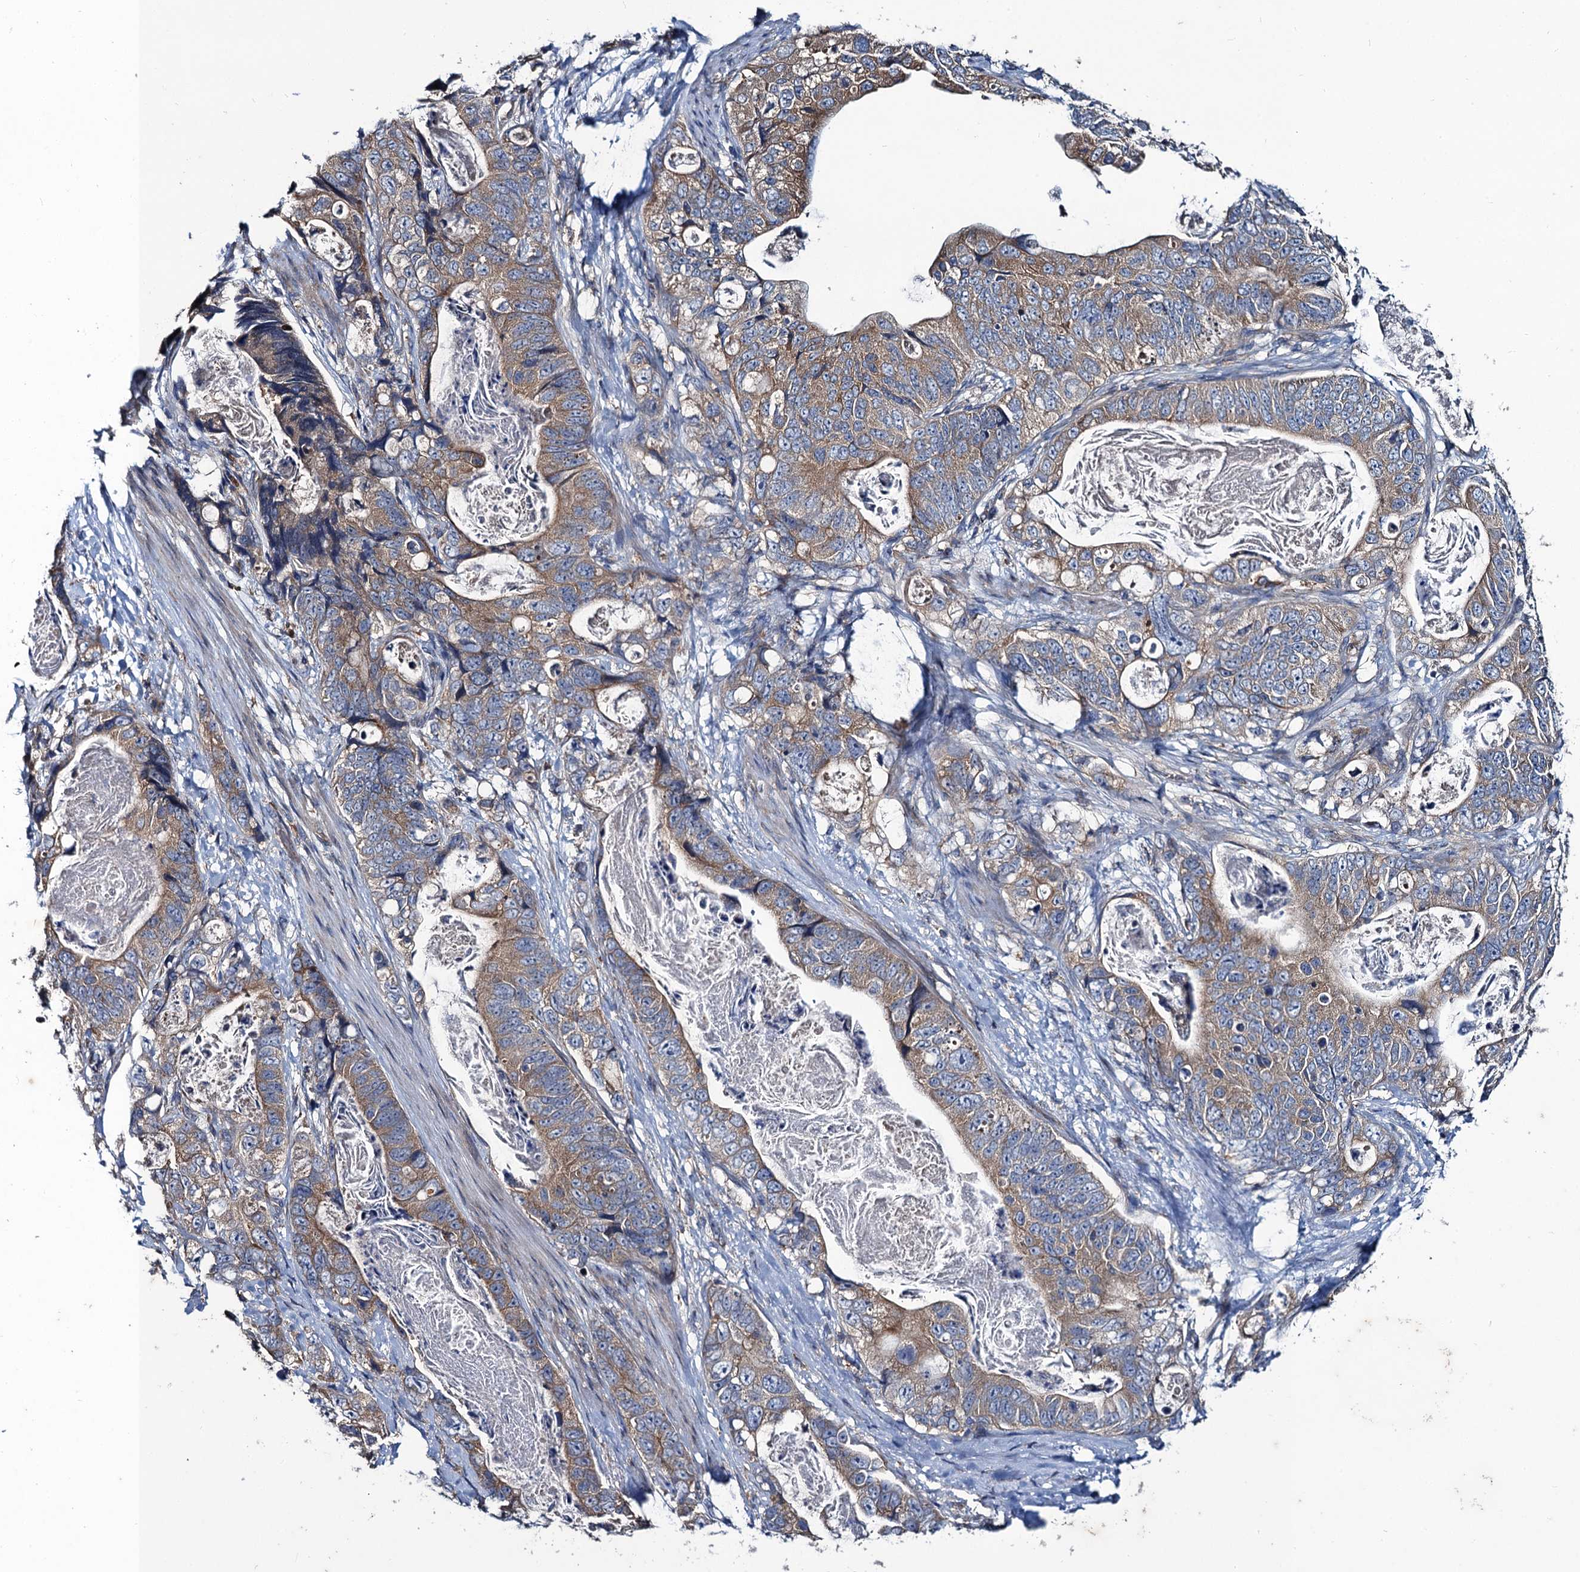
{"staining": {"intensity": "moderate", "quantity": "25%-75%", "location": "cytoplasmic/membranous"}, "tissue": "stomach cancer", "cell_type": "Tumor cells", "image_type": "cancer", "snomed": [{"axis": "morphology", "description": "Normal tissue, NOS"}, {"axis": "morphology", "description": "Adenocarcinoma, NOS"}, {"axis": "topography", "description": "Stomach"}], "caption": "Protein staining of adenocarcinoma (stomach) tissue reveals moderate cytoplasmic/membranous expression in about 25%-75% of tumor cells.", "gene": "SNAP29", "patient": {"sex": "female", "age": 89}}